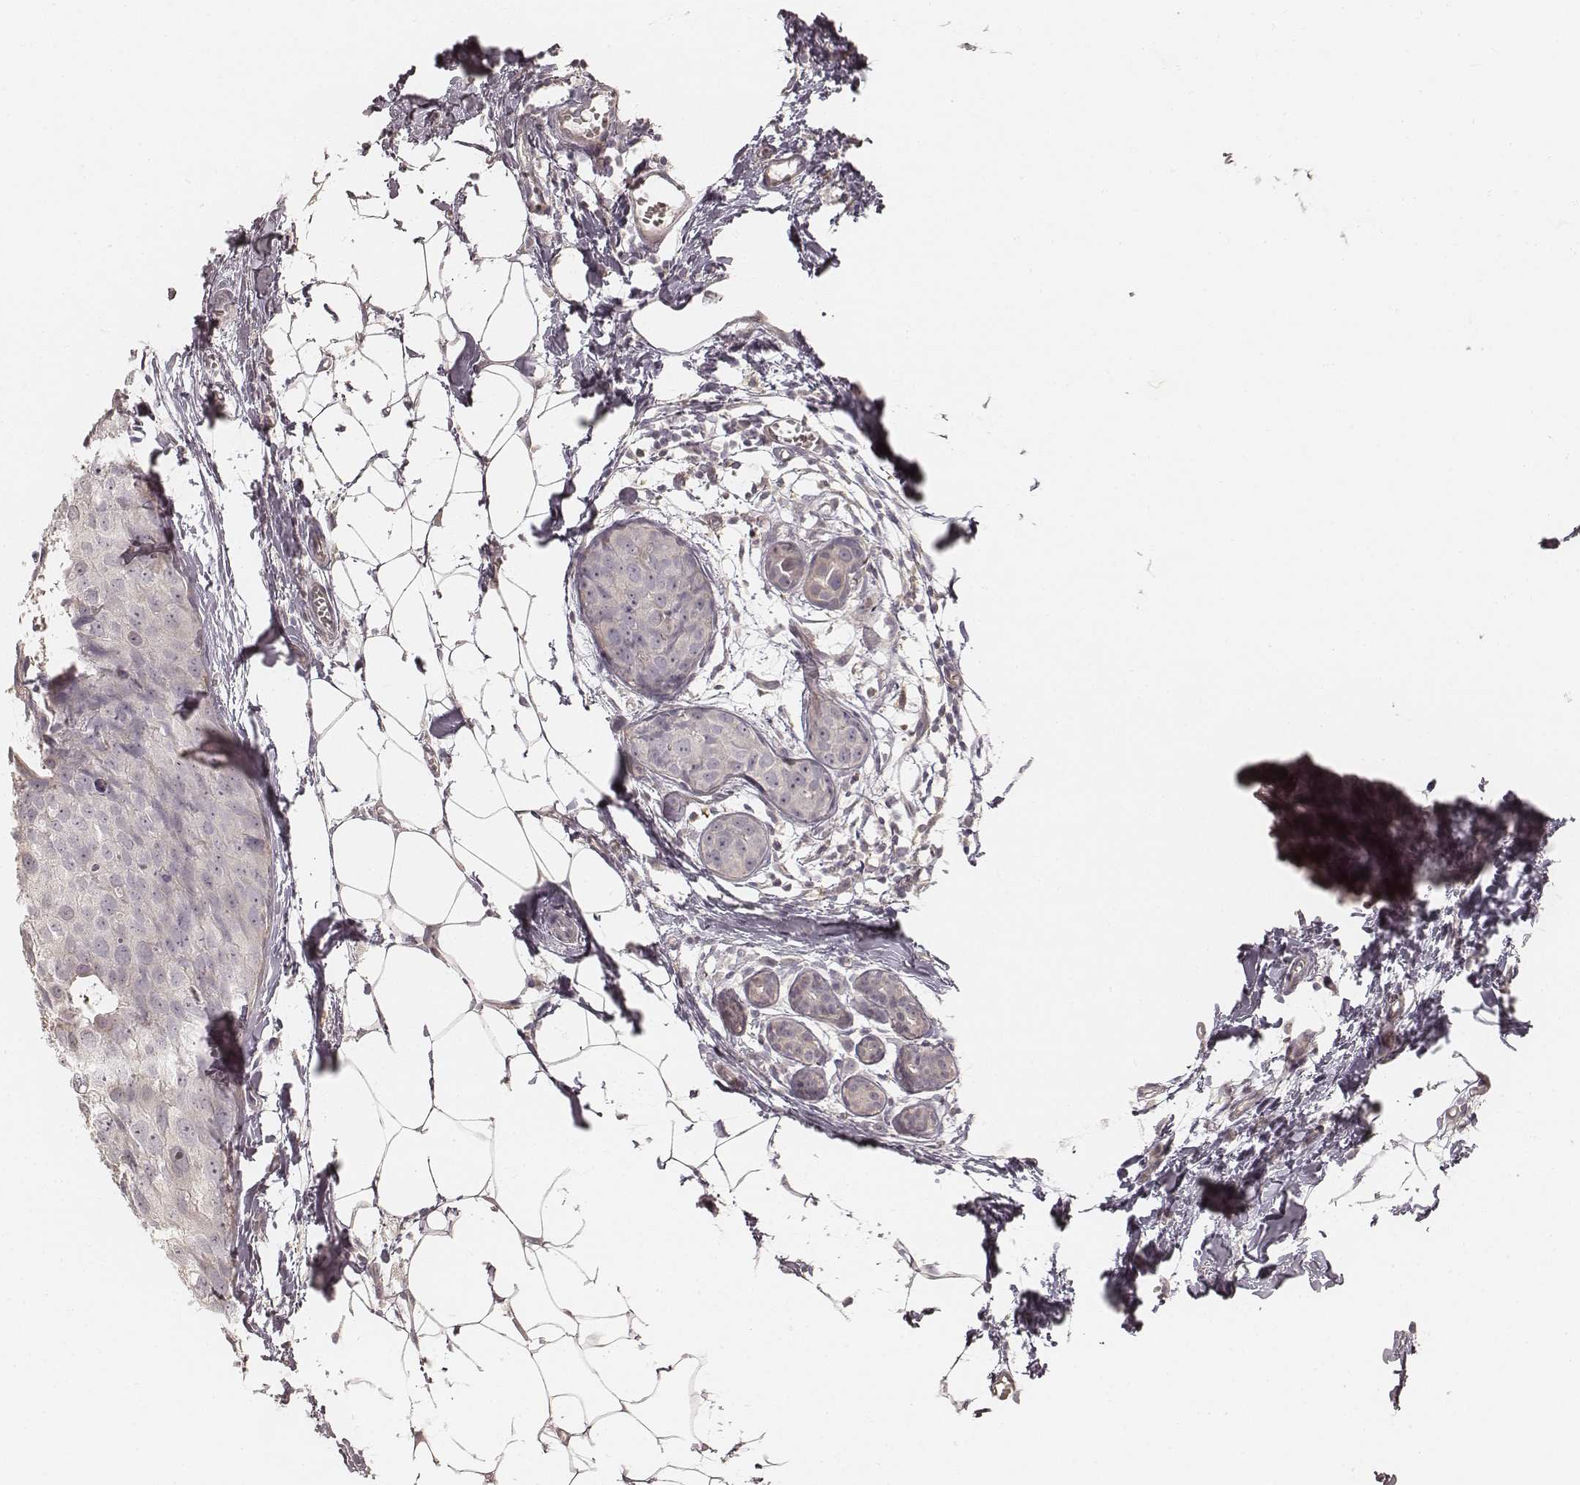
{"staining": {"intensity": "negative", "quantity": "none", "location": "none"}, "tissue": "breast cancer", "cell_type": "Tumor cells", "image_type": "cancer", "snomed": [{"axis": "morphology", "description": "Duct carcinoma"}, {"axis": "topography", "description": "Breast"}], "caption": "DAB (3,3'-diaminobenzidine) immunohistochemical staining of human invasive ductal carcinoma (breast) displays no significant positivity in tumor cells. Brightfield microscopy of immunohistochemistry (IHC) stained with DAB (brown) and hematoxylin (blue), captured at high magnification.", "gene": "FMNL2", "patient": {"sex": "female", "age": 38}}